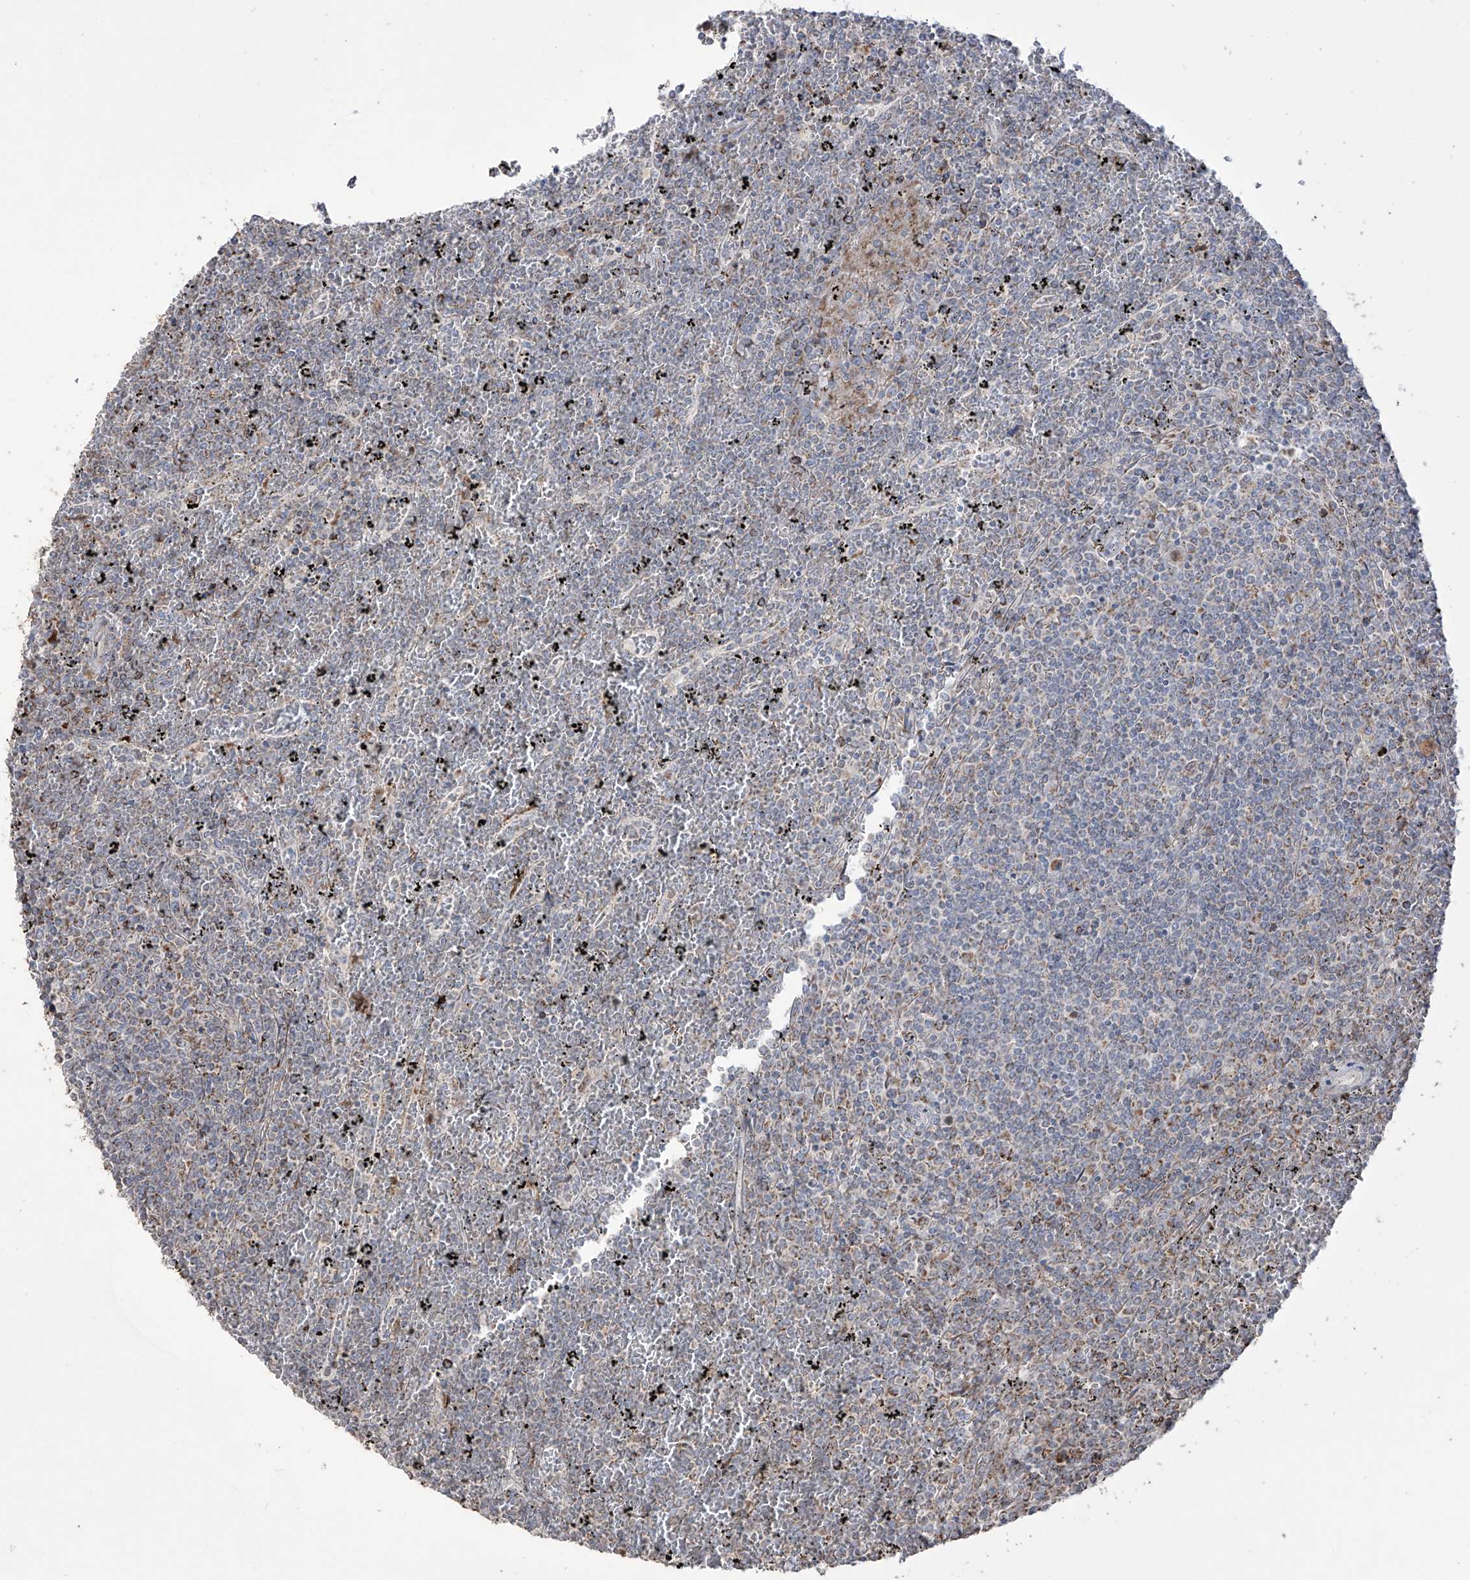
{"staining": {"intensity": "negative", "quantity": "none", "location": "none"}, "tissue": "lymphoma", "cell_type": "Tumor cells", "image_type": "cancer", "snomed": [{"axis": "morphology", "description": "Malignant lymphoma, non-Hodgkin's type, Low grade"}, {"axis": "topography", "description": "Spleen"}], "caption": "Immunohistochemistry (IHC) image of neoplastic tissue: human lymphoma stained with DAB displays no significant protein positivity in tumor cells. The staining was performed using DAB (3,3'-diaminobenzidine) to visualize the protein expression in brown, while the nuclei were stained in blue with hematoxylin (Magnification: 20x).", "gene": "YKT6", "patient": {"sex": "female", "age": 19}}